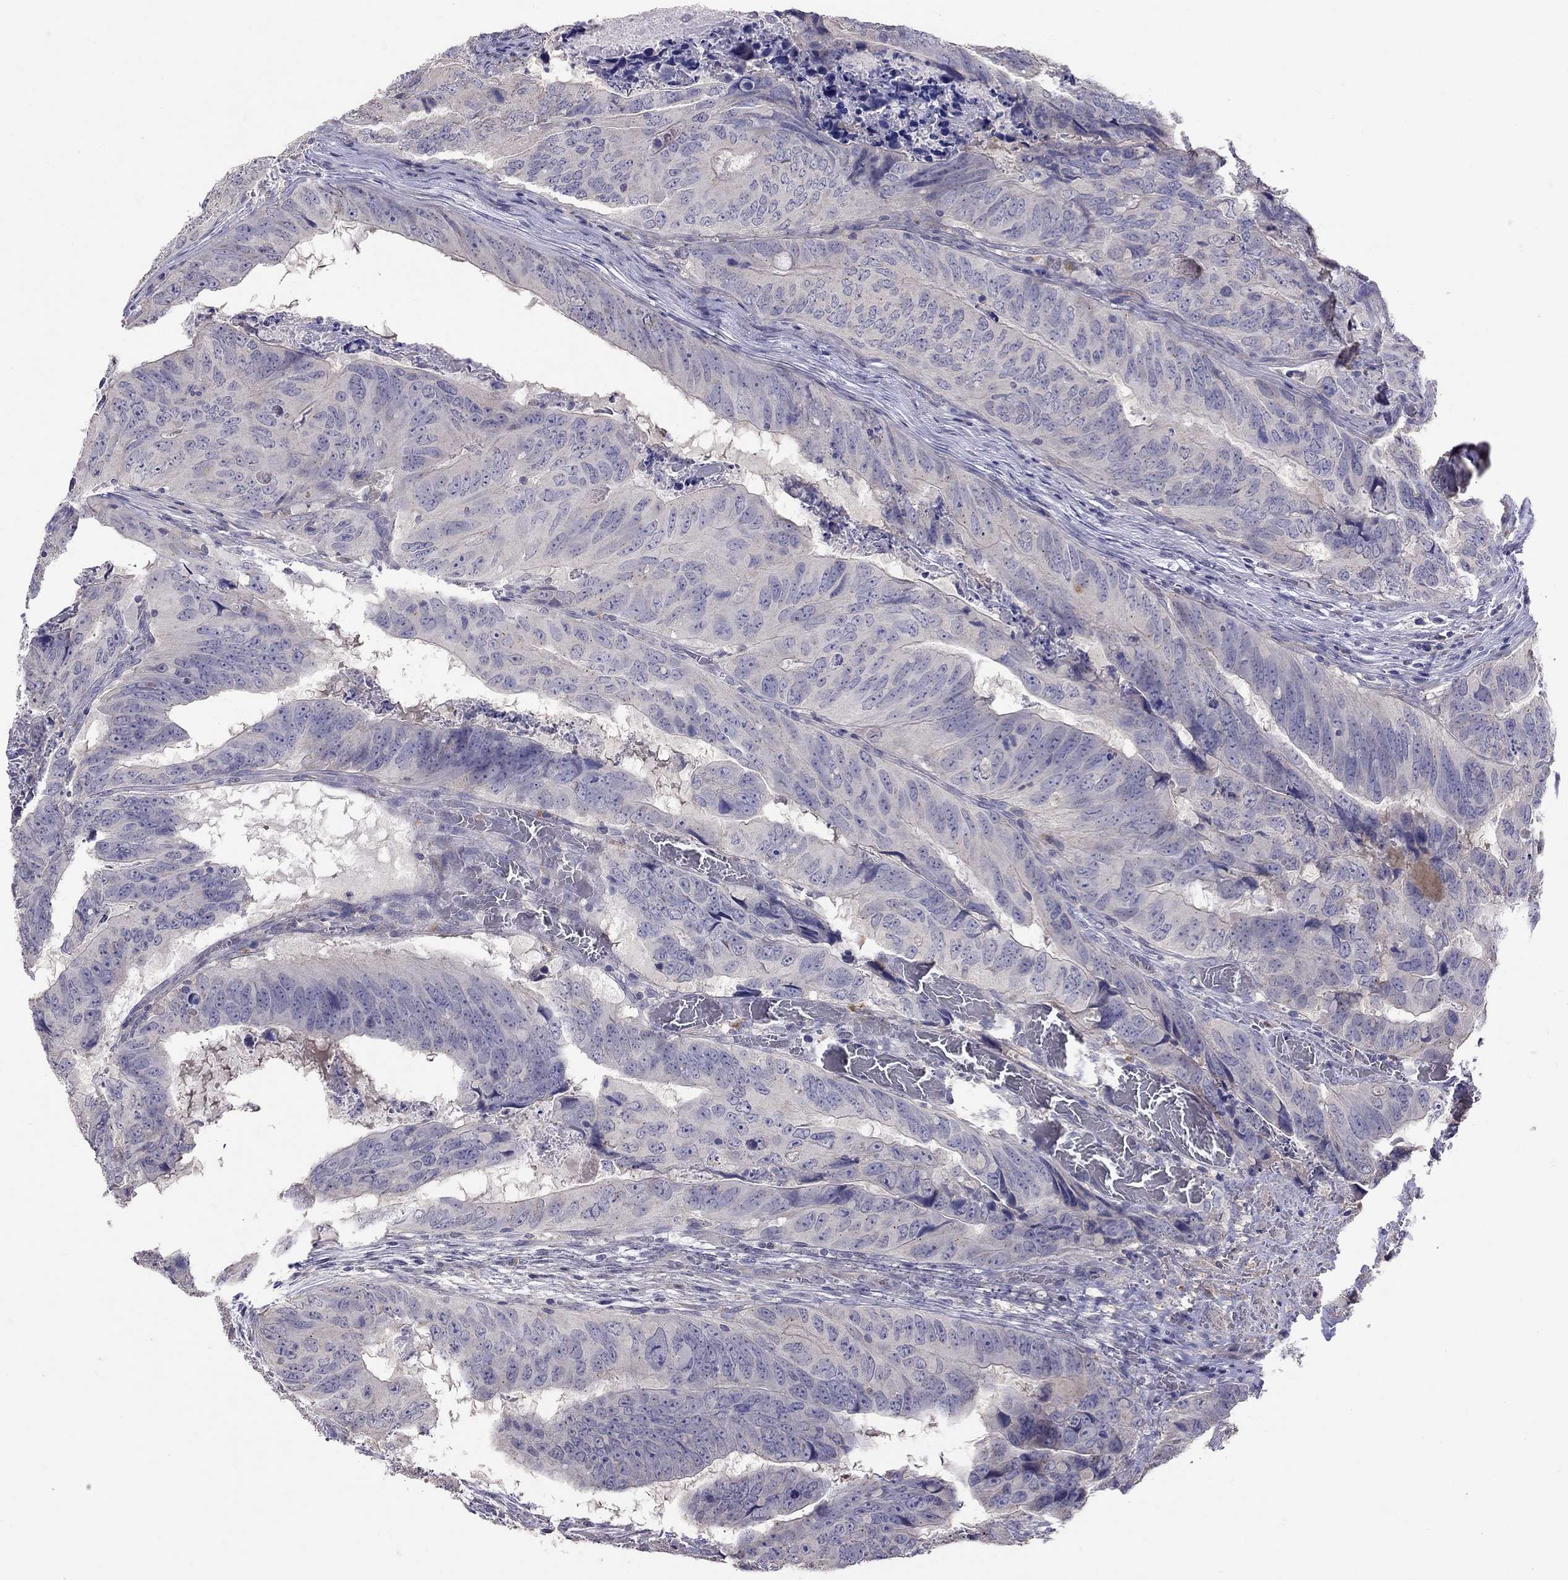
{"staining": {"intensity": "negative", "quantity": "none", "location": "none"}, "tissue": "colorectal cancer", "cell_type": "Tumor cells", "image_type": "cancer", "snomed": [{"axis": "morphology", "description": "Adenocarcinoma, NOS"}, {"axis": "topography", "description": "Colon"}], "caption": "High power microscopy photomicrograph of an IHC image of colorectal cancer, revealing no significant expression in tumor cells.", "gene": "RTP5", "patient": {"sex": "male", "age": 79}}